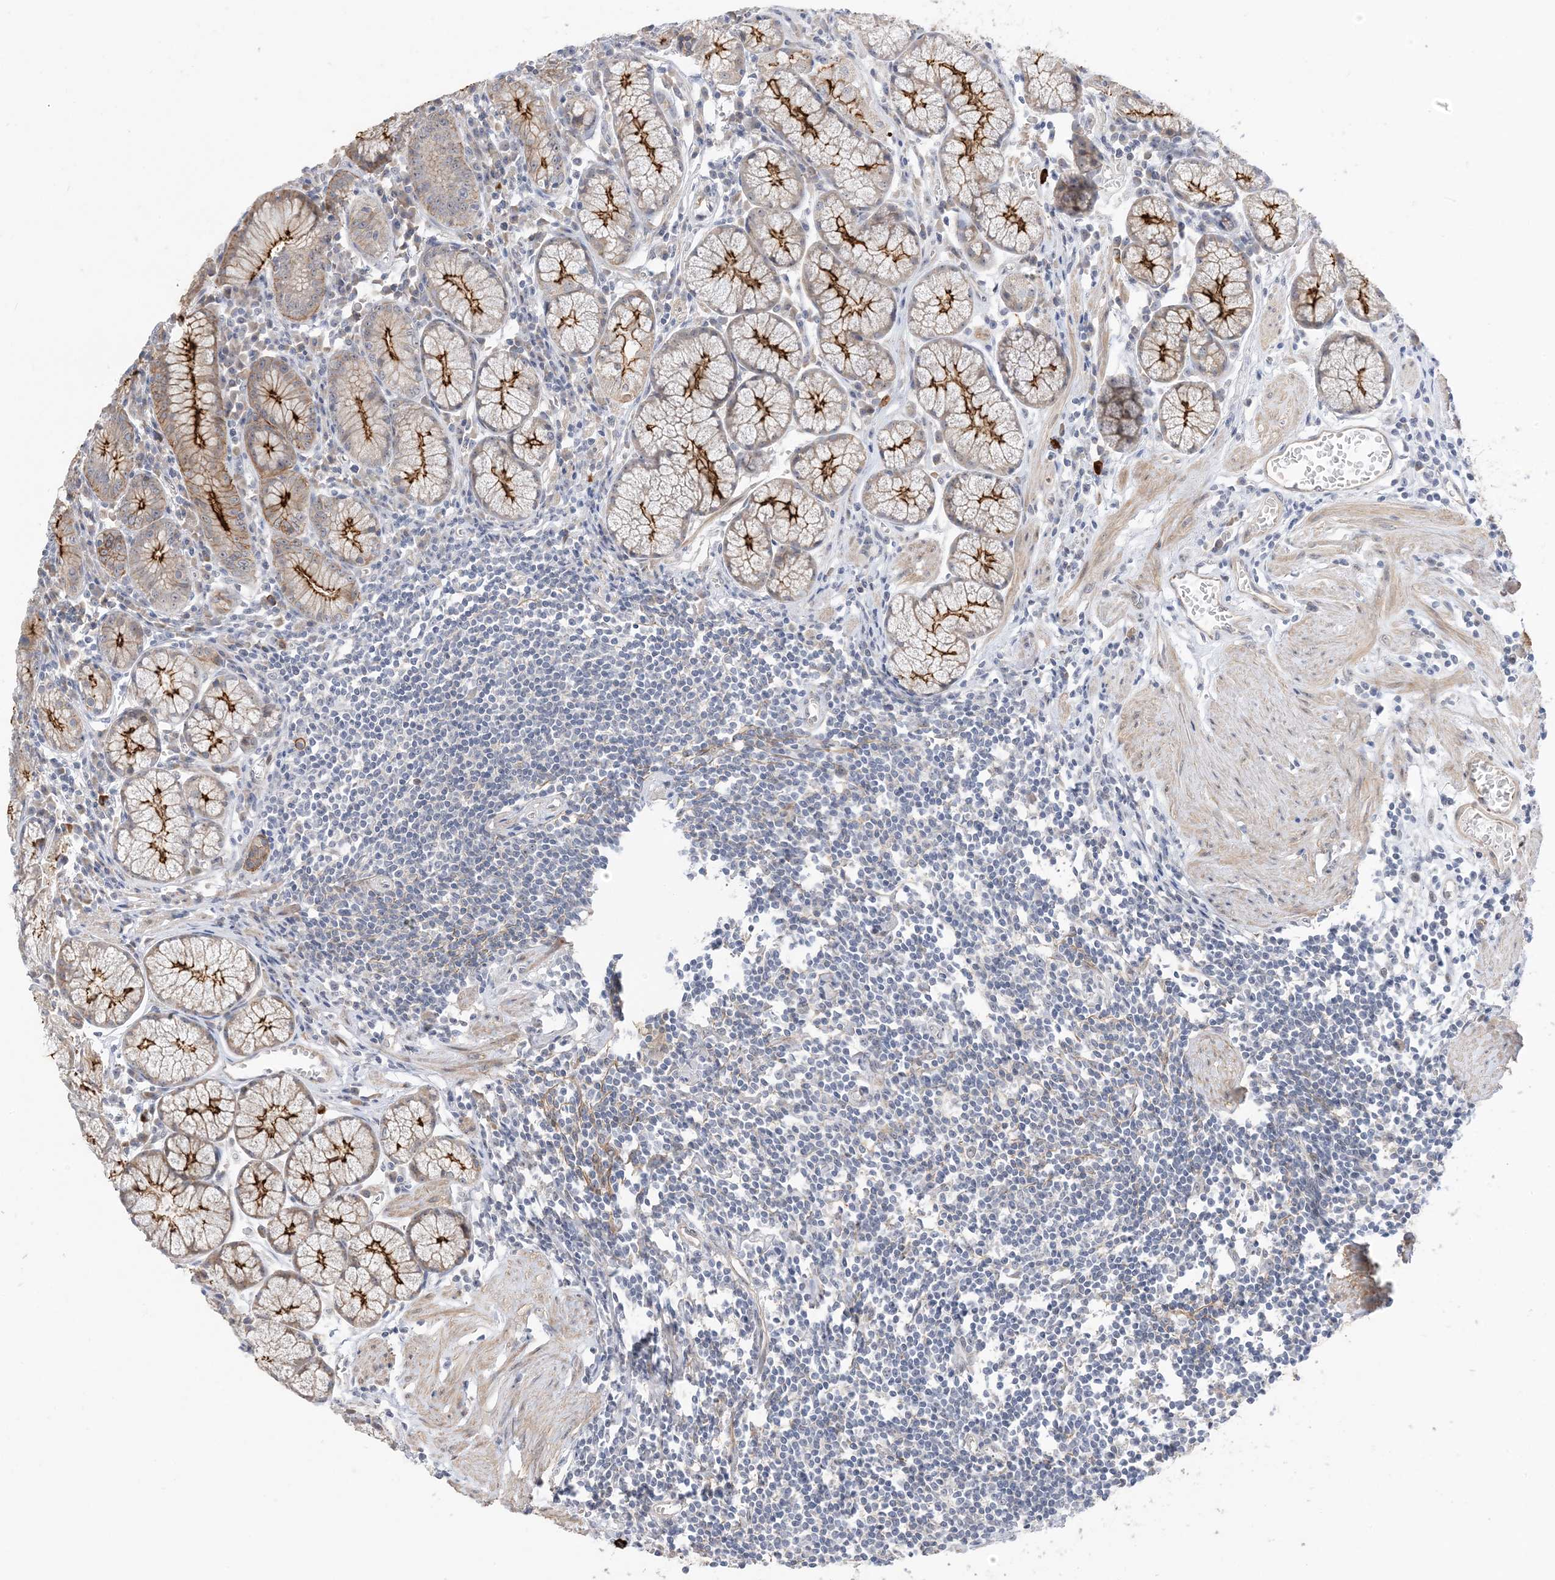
{"staining": {"intensity": "strong", "quantity": ">75%", "location": "cytoplasmic/membranous"}, "tissue": "stomach", "cell_type": "Glandular cells", "image_type": "normal", "snomed": [{"axis": "morphology", "description": "Normal tissue, NOS"}, {"axis": "topography", "description": "Stomach"}], "caption": "Strong cytoplasmic/membranous protein expression is identified in approximately >75% of glandular cells in stomach. (Stains: DAB in brown, nuclei in blue, Microscopy: brightfield microscopy at high magnification).", "gene": "IL36B", "patient": {"sex": "male", "age": 55}}